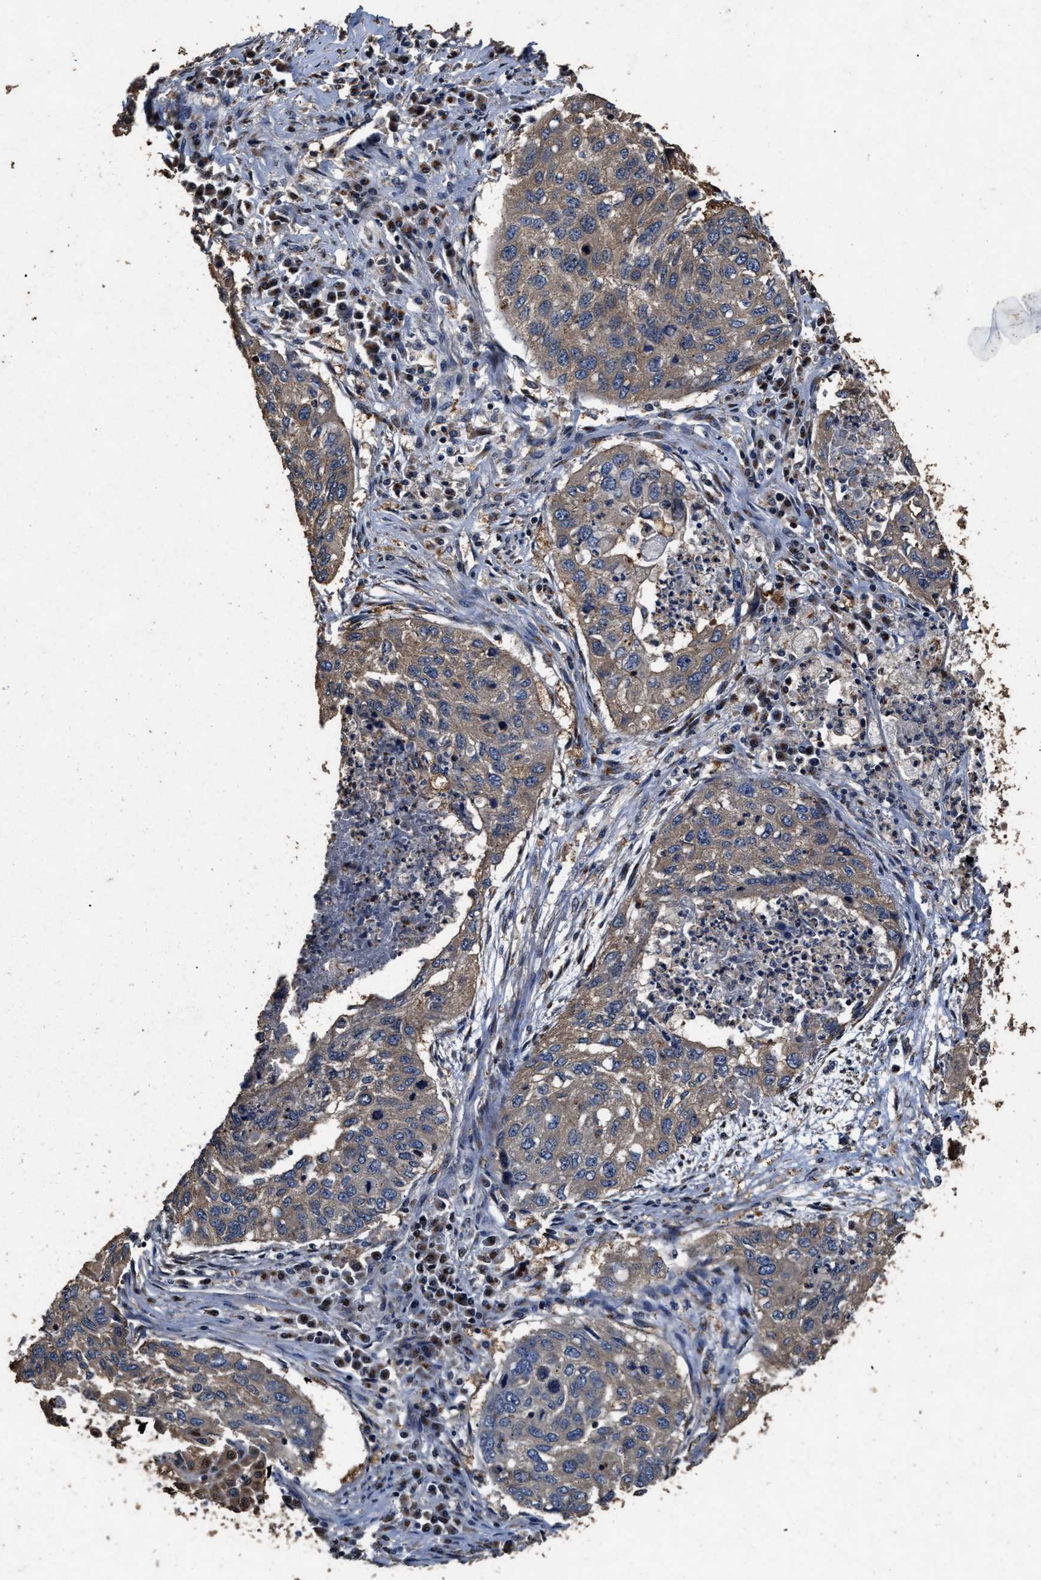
{"staining": {"intensity": "weak", "quantity": ">75%", "location": "cytoplasmic/membranous"}, "tissue": "lung cancer", "cell_type": "Tumor cells", "image_type": "cancer", "snomed": [{"axis": "morphology", "description": "Squamous cell carcinoma, NOS"}, {"axis": "topography", "description": "Lung"}], "caption": "IHC of human lung cancer demonstrates low levels of weak cytoplasmic/membranous staining in about >75% of tumor cells.", "gene": "TPST2", "patient": {"sex": "female", "age": 63}}